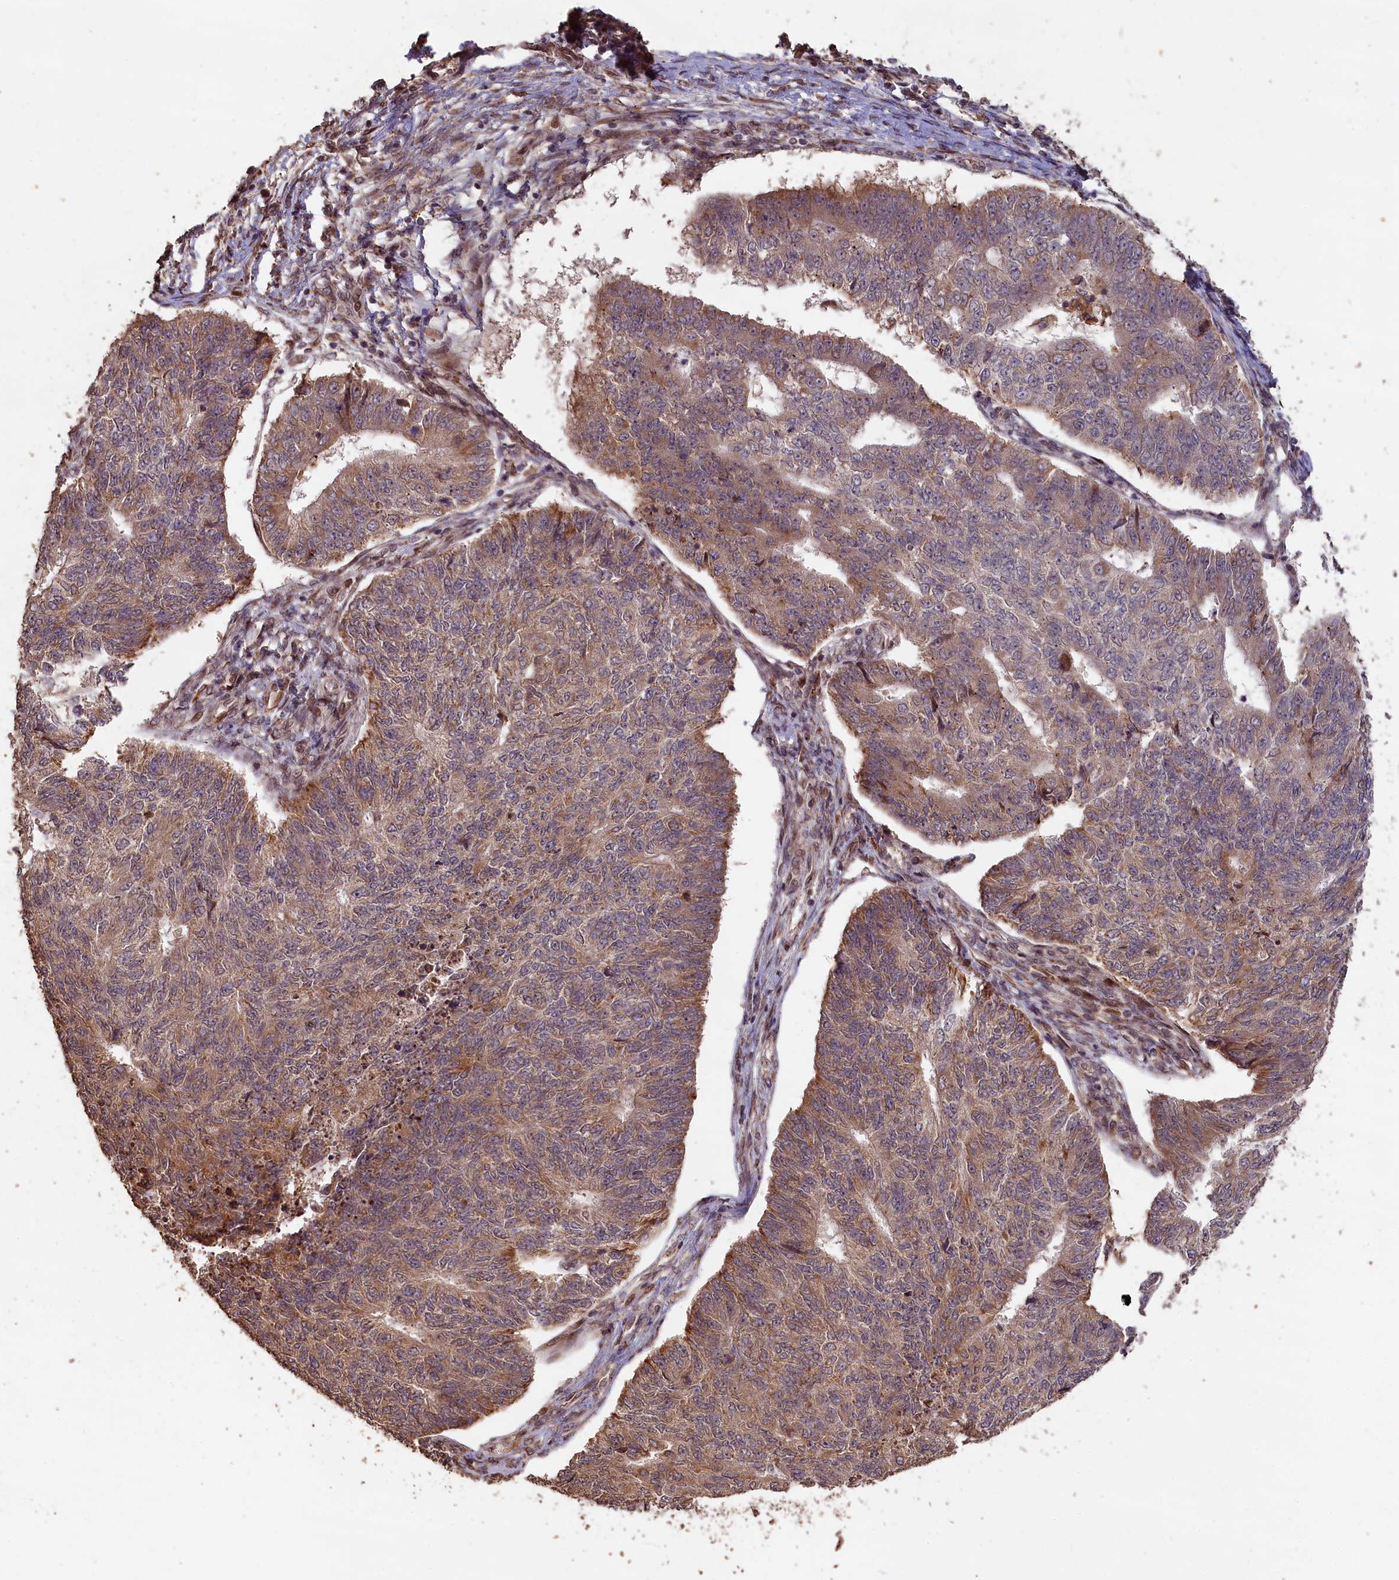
{"staining": {"intensity": "weak", "quantity": ">75%", "location": "cytoplasmic/membranous"}, "tissue": "endometrial cancer", "cell_type": "Tumor cells", "image_type": "cancer", "snomed": [{"axis": "morphology", "description": "Adenocarcinoma, NOS"}, {"axis": "topography", "description": "Endometrium"}], "caption": "Protein analysis of endometrial cancer tissue exhibits weak cytoplasmic/membranous positivity in about >75% of tumor cells.", "gene": "SLC38A7", "patient": {"sex": "female", "age": 32}}